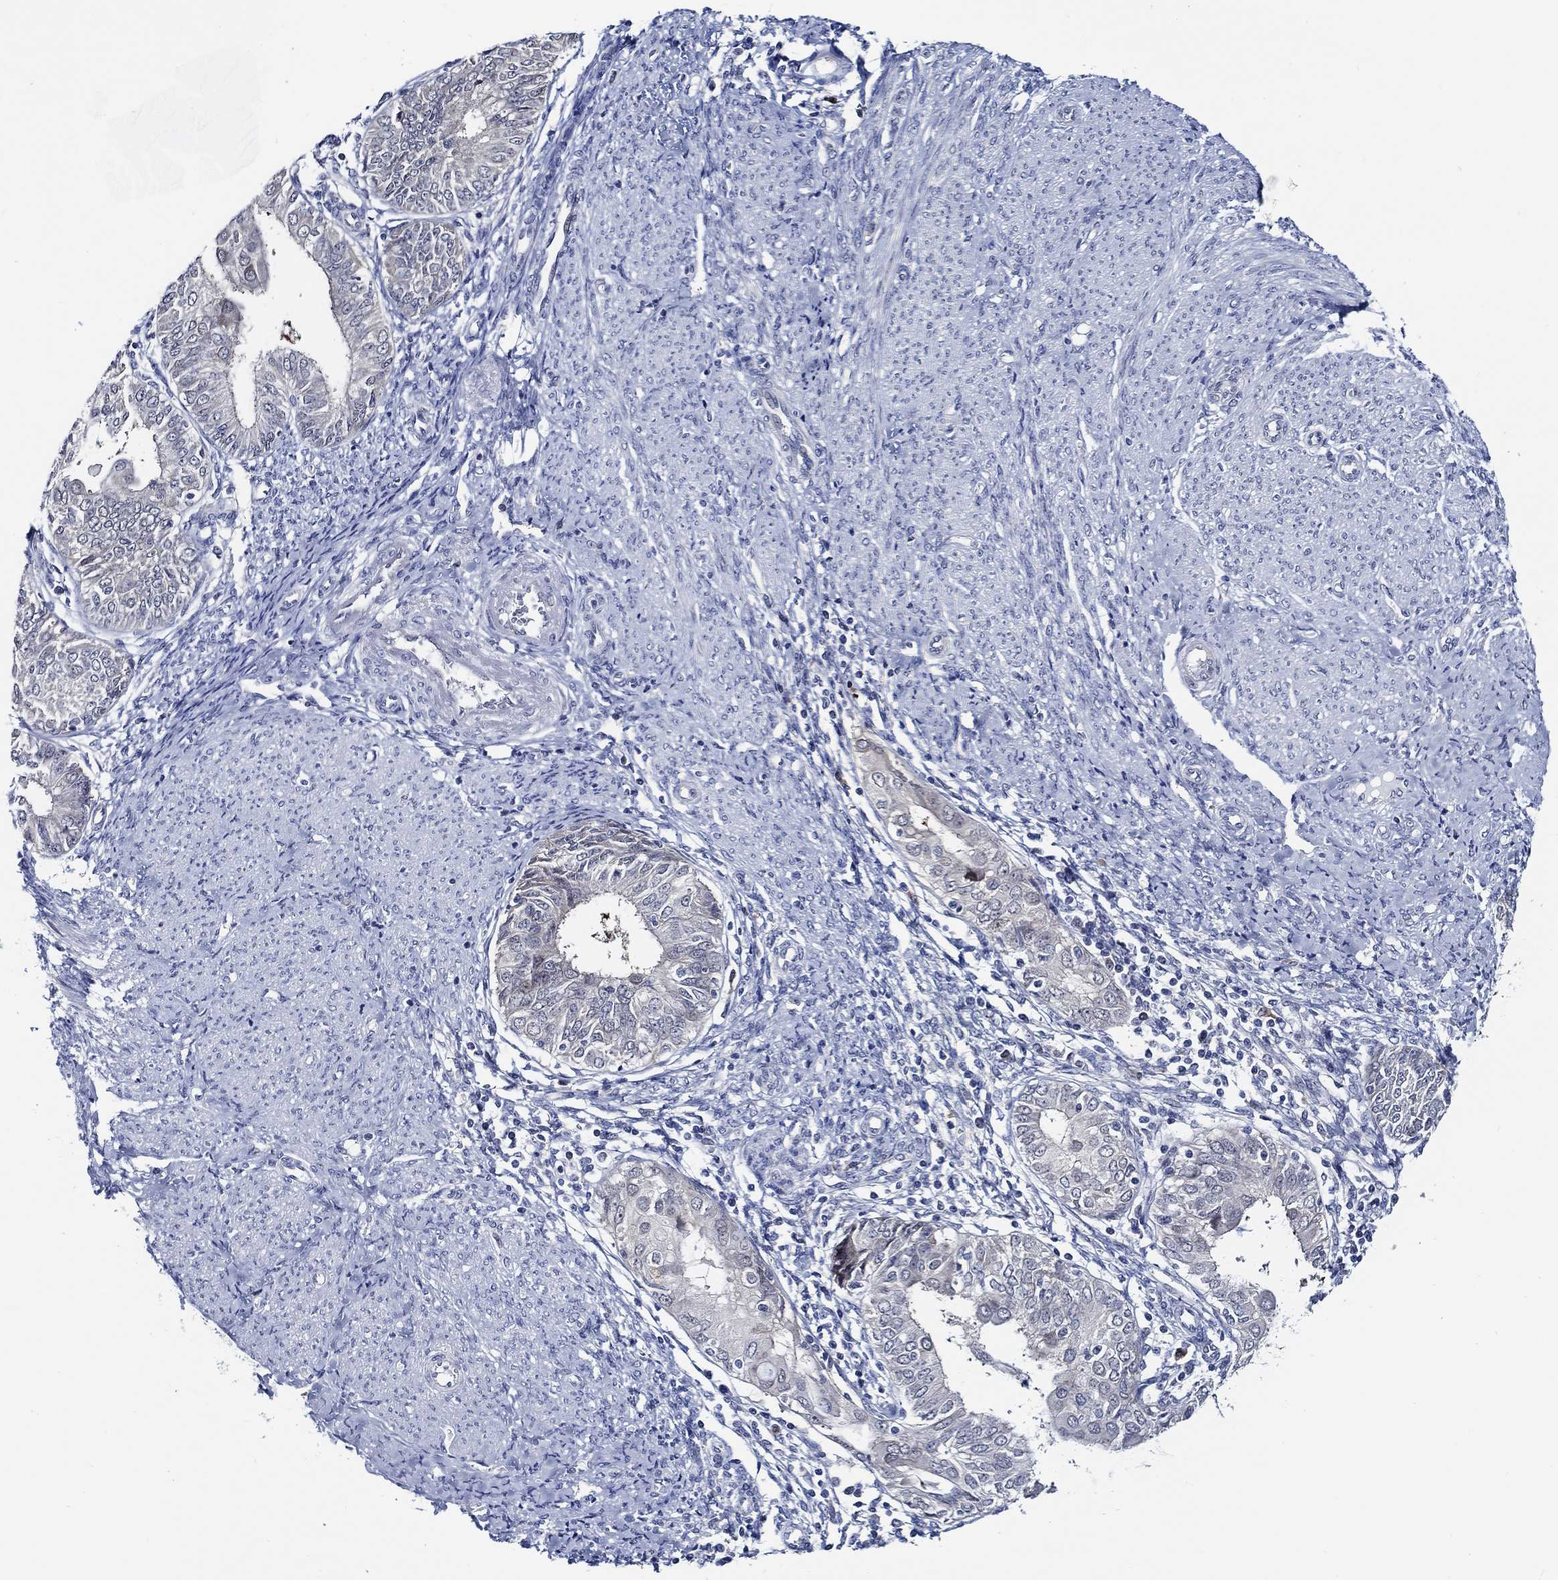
{"staining": {"intensity": "negative", "quantity": "none", "location": "none"}, "tissue": "endometrial cancer", "cell_type": "Tumor cells", "image_type": "cancer", "snomed": [{"axis": "morphology", "description": "Adenocarcinoma, NOS"}, {"axis": "topography", "description": "Endometrium"}], "caption": "There is no significant expression in tumor cells of endometrial adenocarcinoma. (Brightfield microscopy of DAB (3,3'-diaminobenzidine) immunohistochemistry (IHC) at high magnification).", "gene": "C8orf48", "patient": {"sex": "female", "age": 68}}